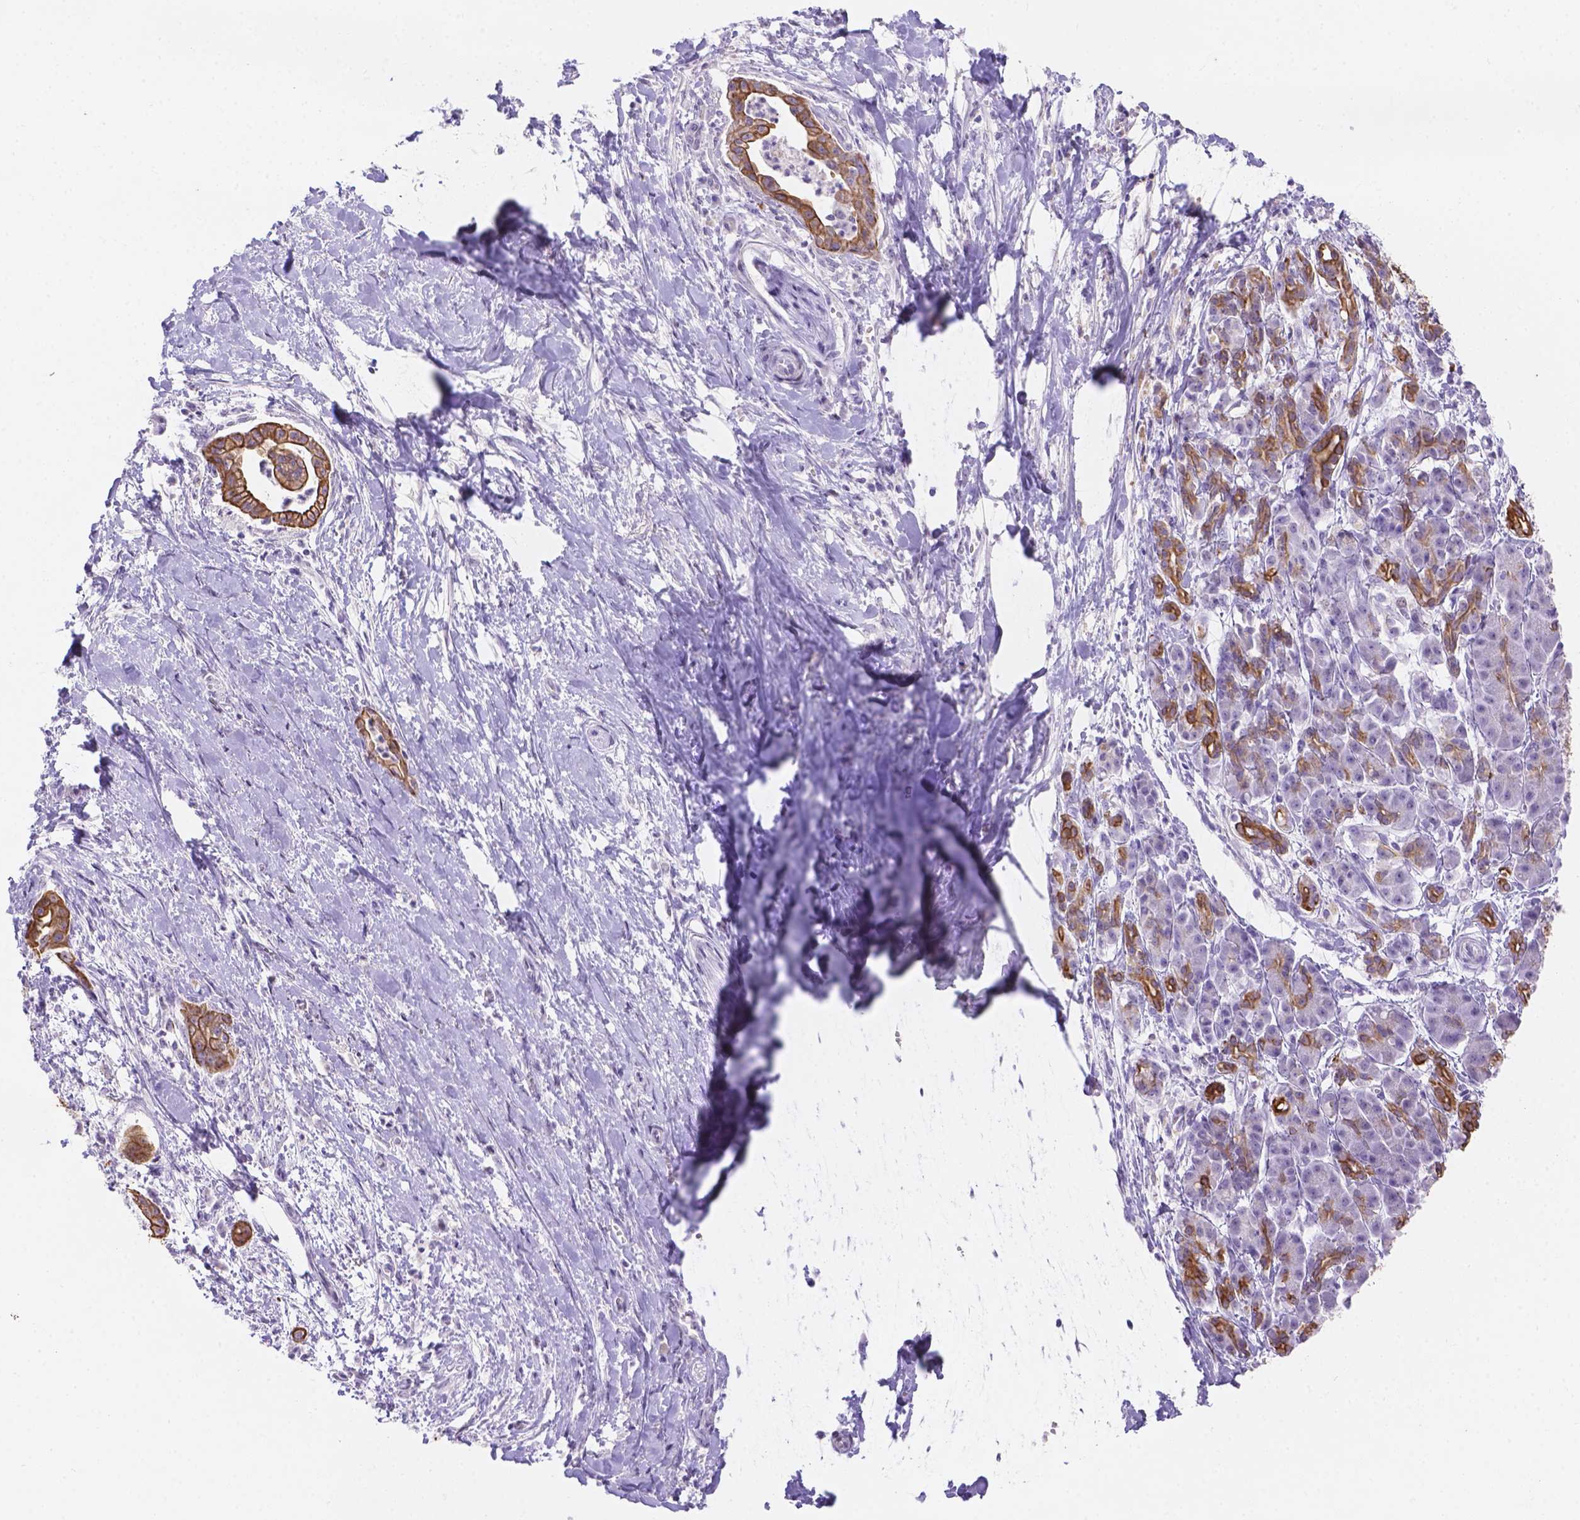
{"staining": {"intensity": "strong", "quantity": ">75%", "location": "cytoplasmic/membranous"}, "tissue": "pancreatic cancer", "cell_type": "Tumor cells", "image_type": "cancer", "snomed": [{"axis": "morphology", "description": "Normal tissue, NOS"}, {"axis": "morphology", "description": "Adenocarcinoma, NOS"}, {"axis": "topography", "description": "Lymph node"}, {"axis": "topography", "description": "Pancreas"}], "caption": "The photomicrograph shows immunohistochemical staining of pancreatic adenocarcinoma. There is strong cytoplasmic/membranous expression is present in about >75% of tumor cells. (IHC, brightfield microscopy, high magnification).", "gene": "DMWD", "patient": {"sex": "female", "age": 58}}